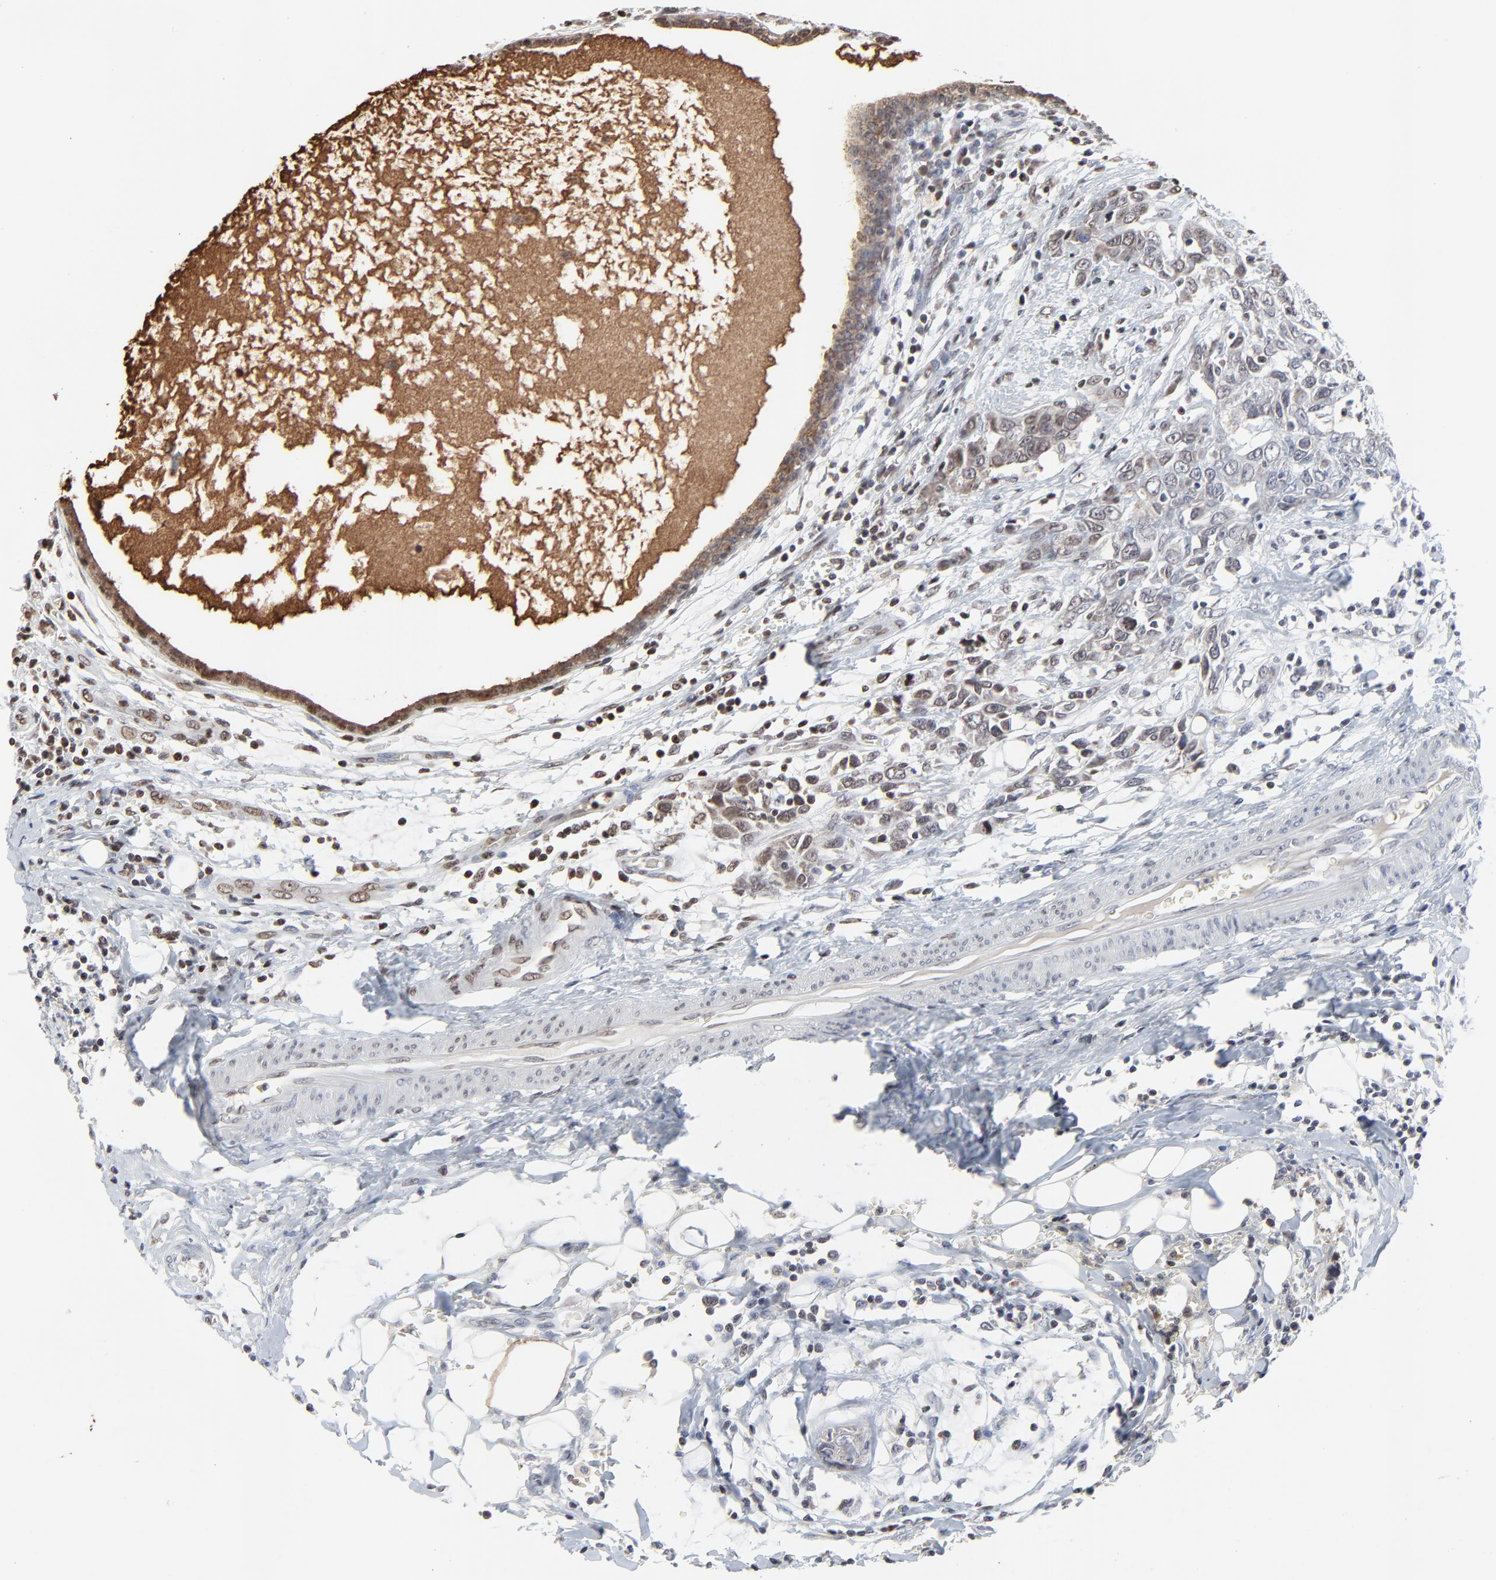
{"staining": {"intensity": "weak", "quantity": ">75%", "location": "cytoplasmic/membranous"}, "tissue": "breast cancer", "cell_type": "Tumor cells", "image_type": "cancer", "snomed": [{"axis": "morphology", "description": "Duct carcinoma"}, {"axis": "topography", "description": "Breast"}], "caption": "Immunohistochemical staining of breast infiltrating ductal carcinoma shows weak cytoplasmic/membranous protein positivity in approximately >75% of tumor cells.", "gene": "NLGN3", "patient": {"sex": "female", "age": 50}}